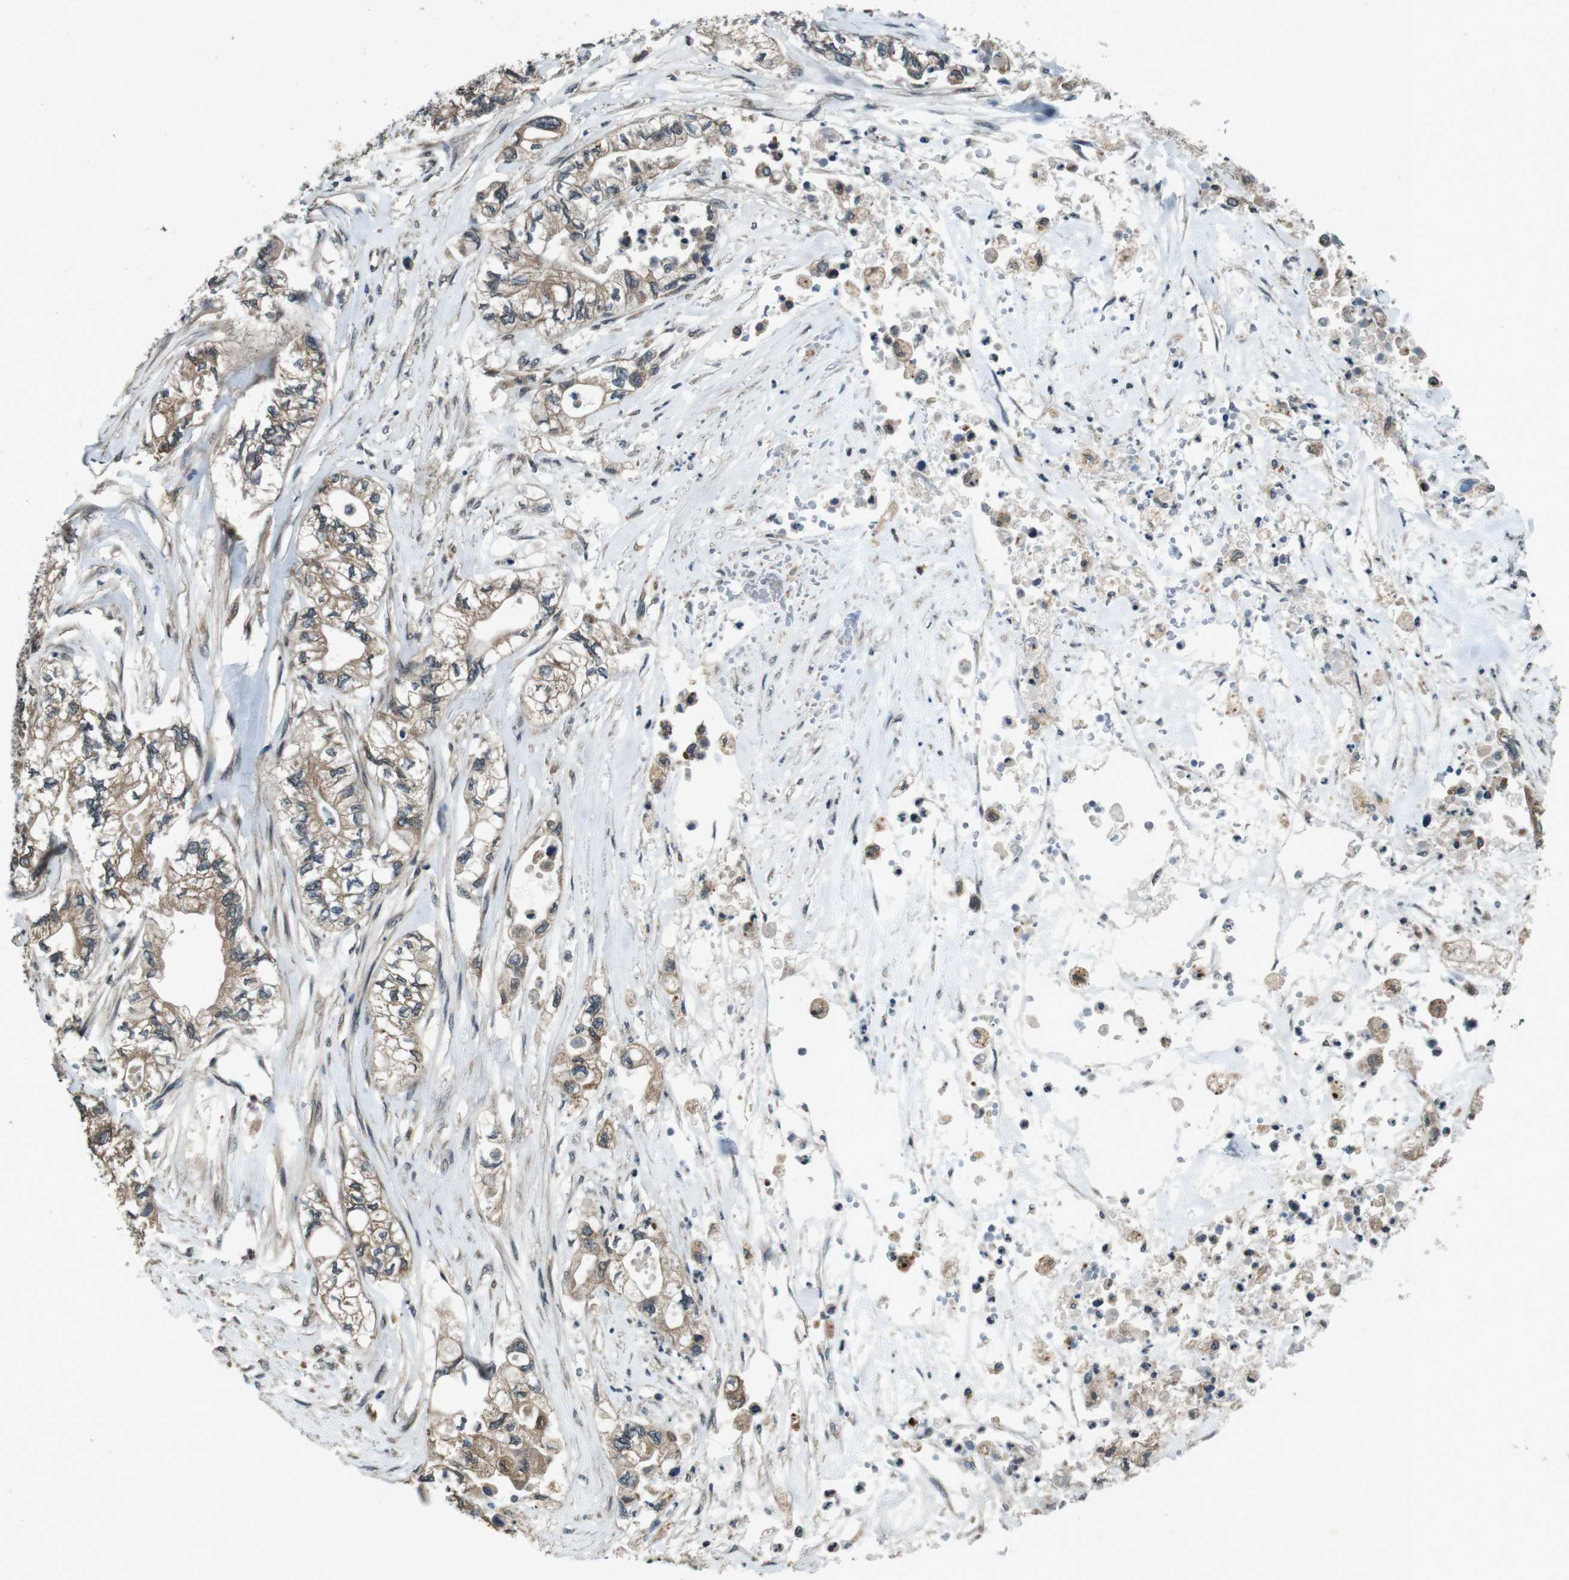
{"staining": {"intensity": "moderate", "quantity": ">75%", "location": "cytoplasmic/membranous,nuclear"}, "tissue": "pancreatic cancer", "cell_type": "Tumor cells", "image_type": "cancer", "snomed": [{"axis": "morphology", "description": "Adenocarcinoma, NOS"}, {"axis": "topography", "description": "Pancreas"}], "caption": "DAB immunohistochemical staining of human pancreatic adenocarcinoma reveals moderate cytoplasmic/membranous and nuclear protein expression in about >75% of tumor cells.", "gene": "SOCS1", "patient": {"sex": "male", "age": 79}}